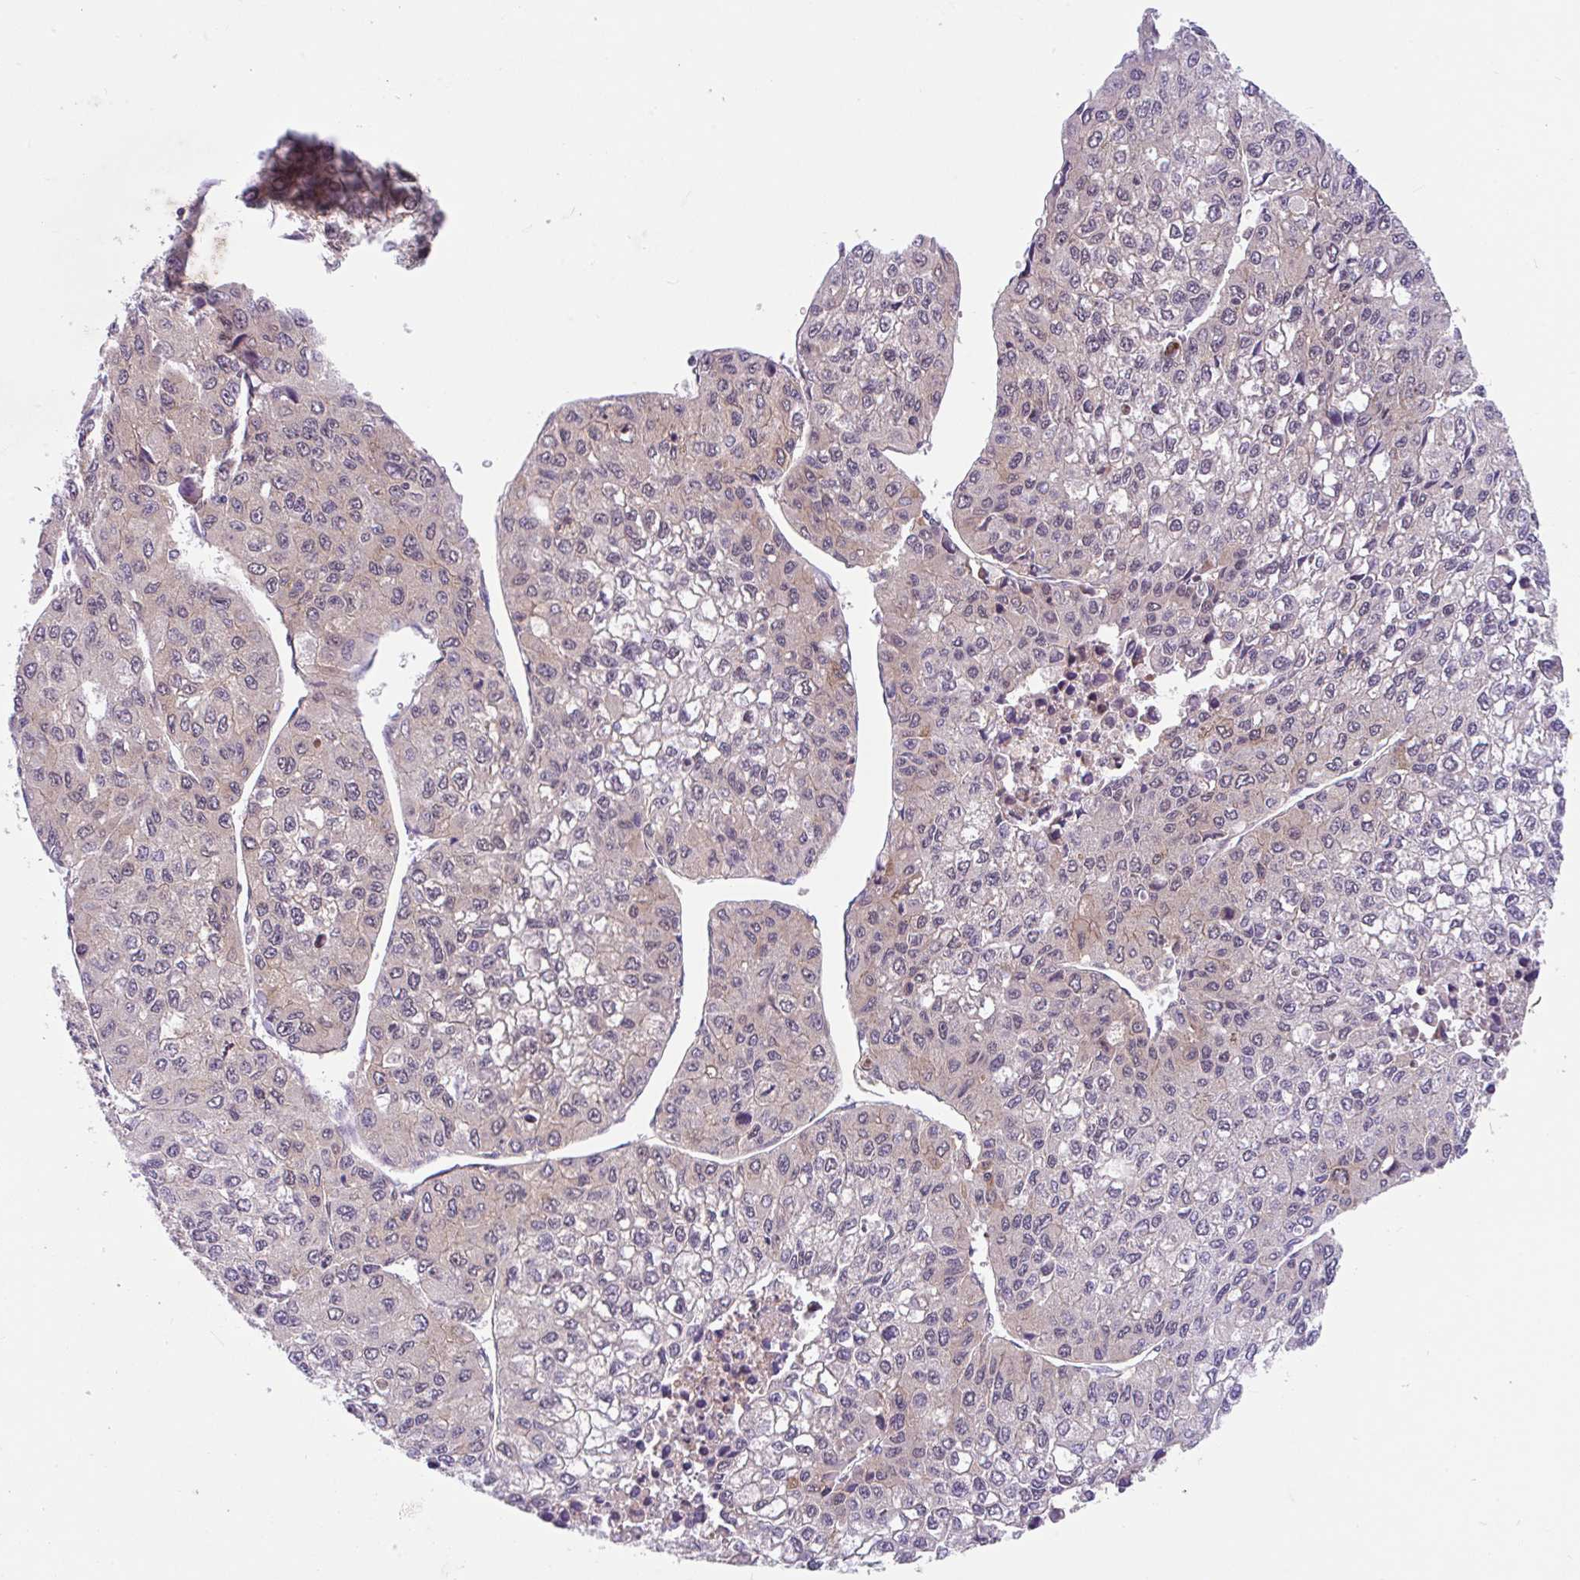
{"staining": {"intensity": "weak", "quantity": "<25%", "location": "cytoplasmic/membranous,nuclear"}, "tissue": "liver cancer", "cell_type": "Tumor cells", "image_type": "cancer", "snomed": [{"axis": "morphology", "description": "Carcinoma, Hepatocellular, NOS"}, {"axis": "topography", "description": "Liver"}], "caption": "An IHC micrograph of hepatocellular carcinoma (liver) is shown. There is no staining in tumor cells of hepatocellular carcinoma (liver). (Stains: DAB immunohistochemistry (IHC) with hematoxylin counter stain, Microscopy: brightfield microscopy at high magnification).", "gene": "RALBP1", "patient": {"sex": "female", "age": 66}}